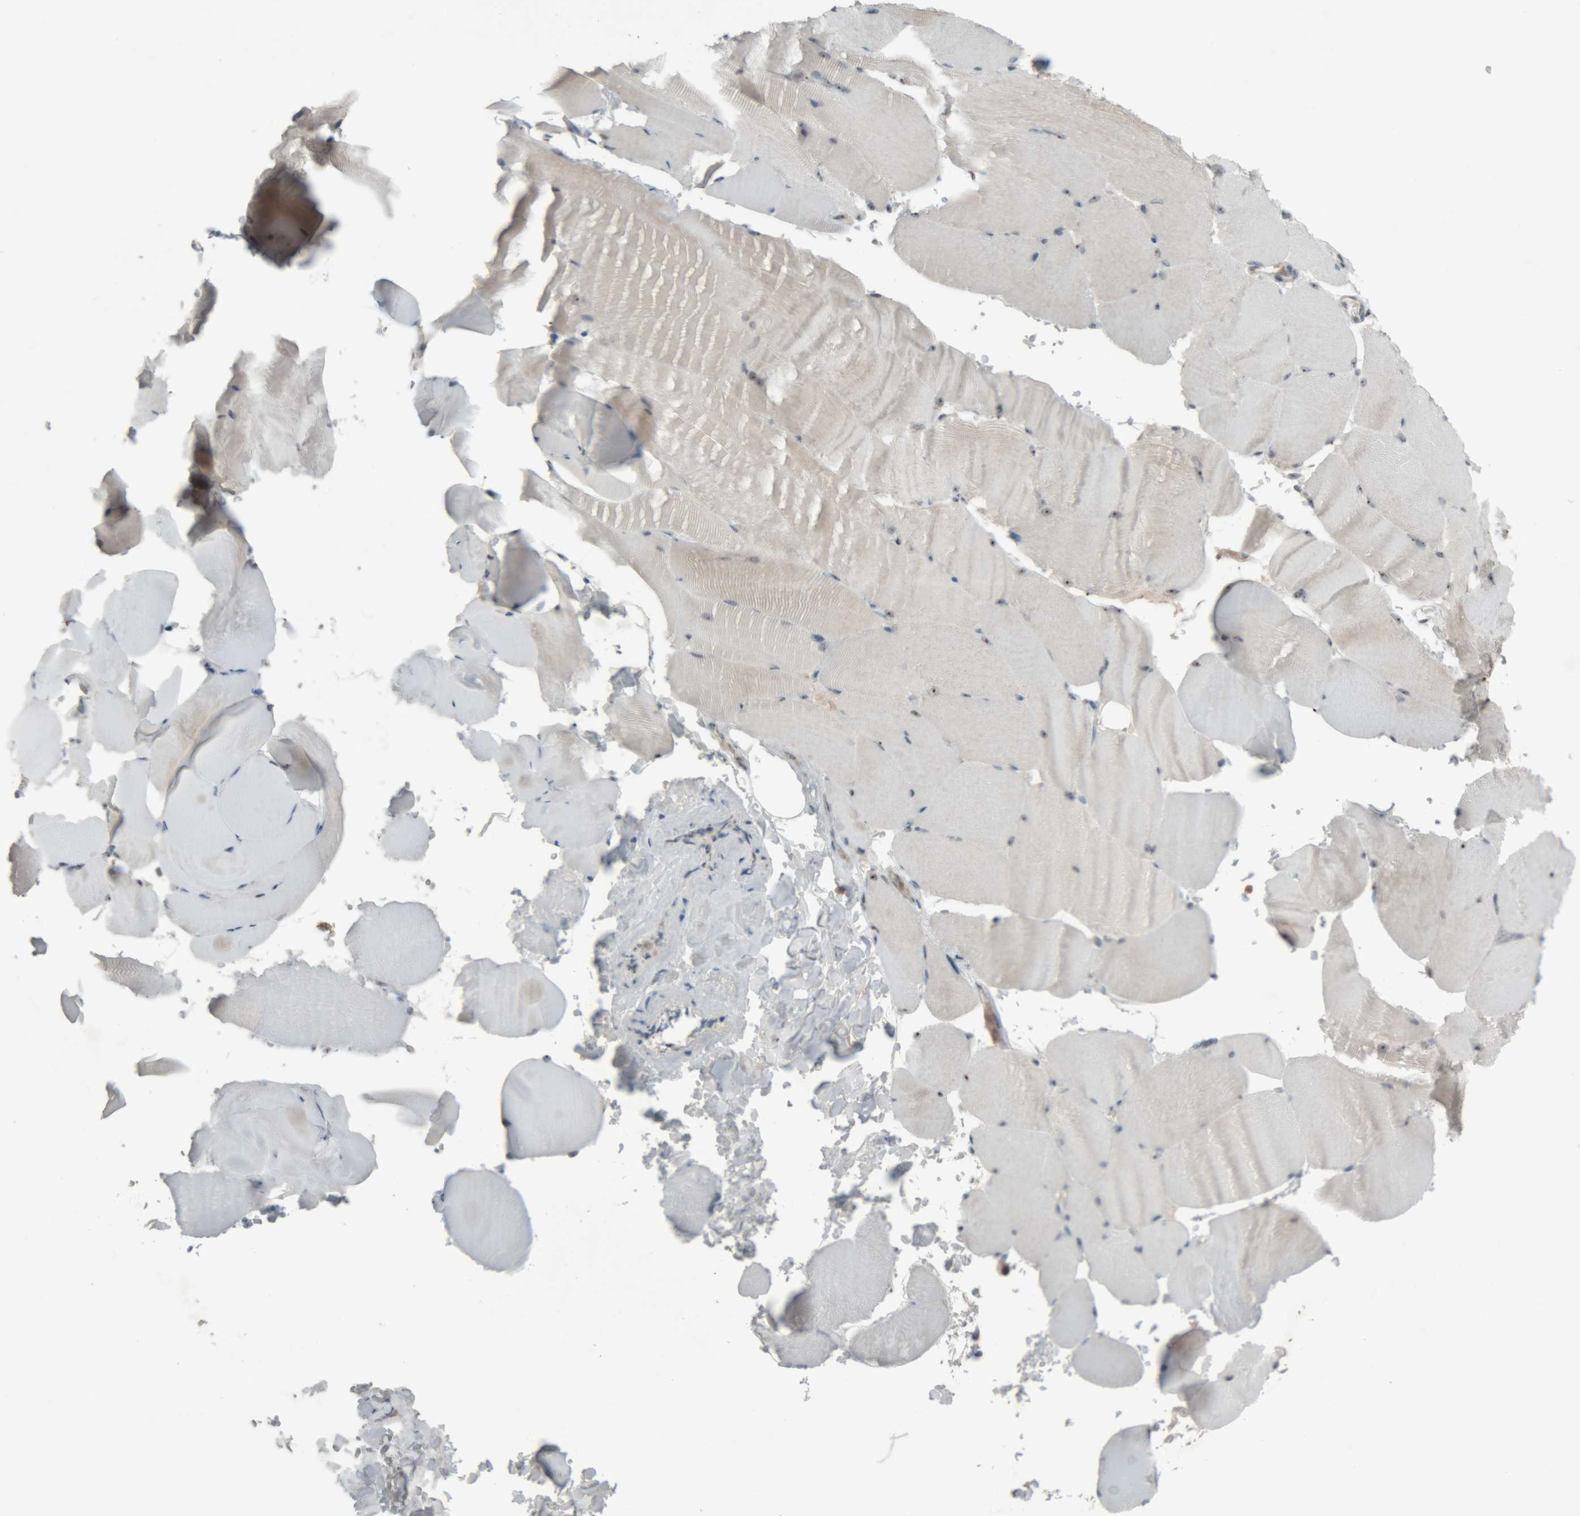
{"staining": {"intensity": "weak", "quantity": "<25%", "location": "nuclear"}, "tissue": "skeletal muscle", "cell_type": "Myocytes", "image_type": "normal", "snomed": [{"axis": "morphology", "description": "Normal tissue, NOS"}, {"axis": "topography", "description": "Skeletal muscle"}, {"axis": "topography", "description": "Parathyroid gland"}], "caption": "Image shows no significant protein staining in myocytes of benign skeletal muscle.", "gene": "RPF1", "patient": {"sex": "female", "age": 37}}